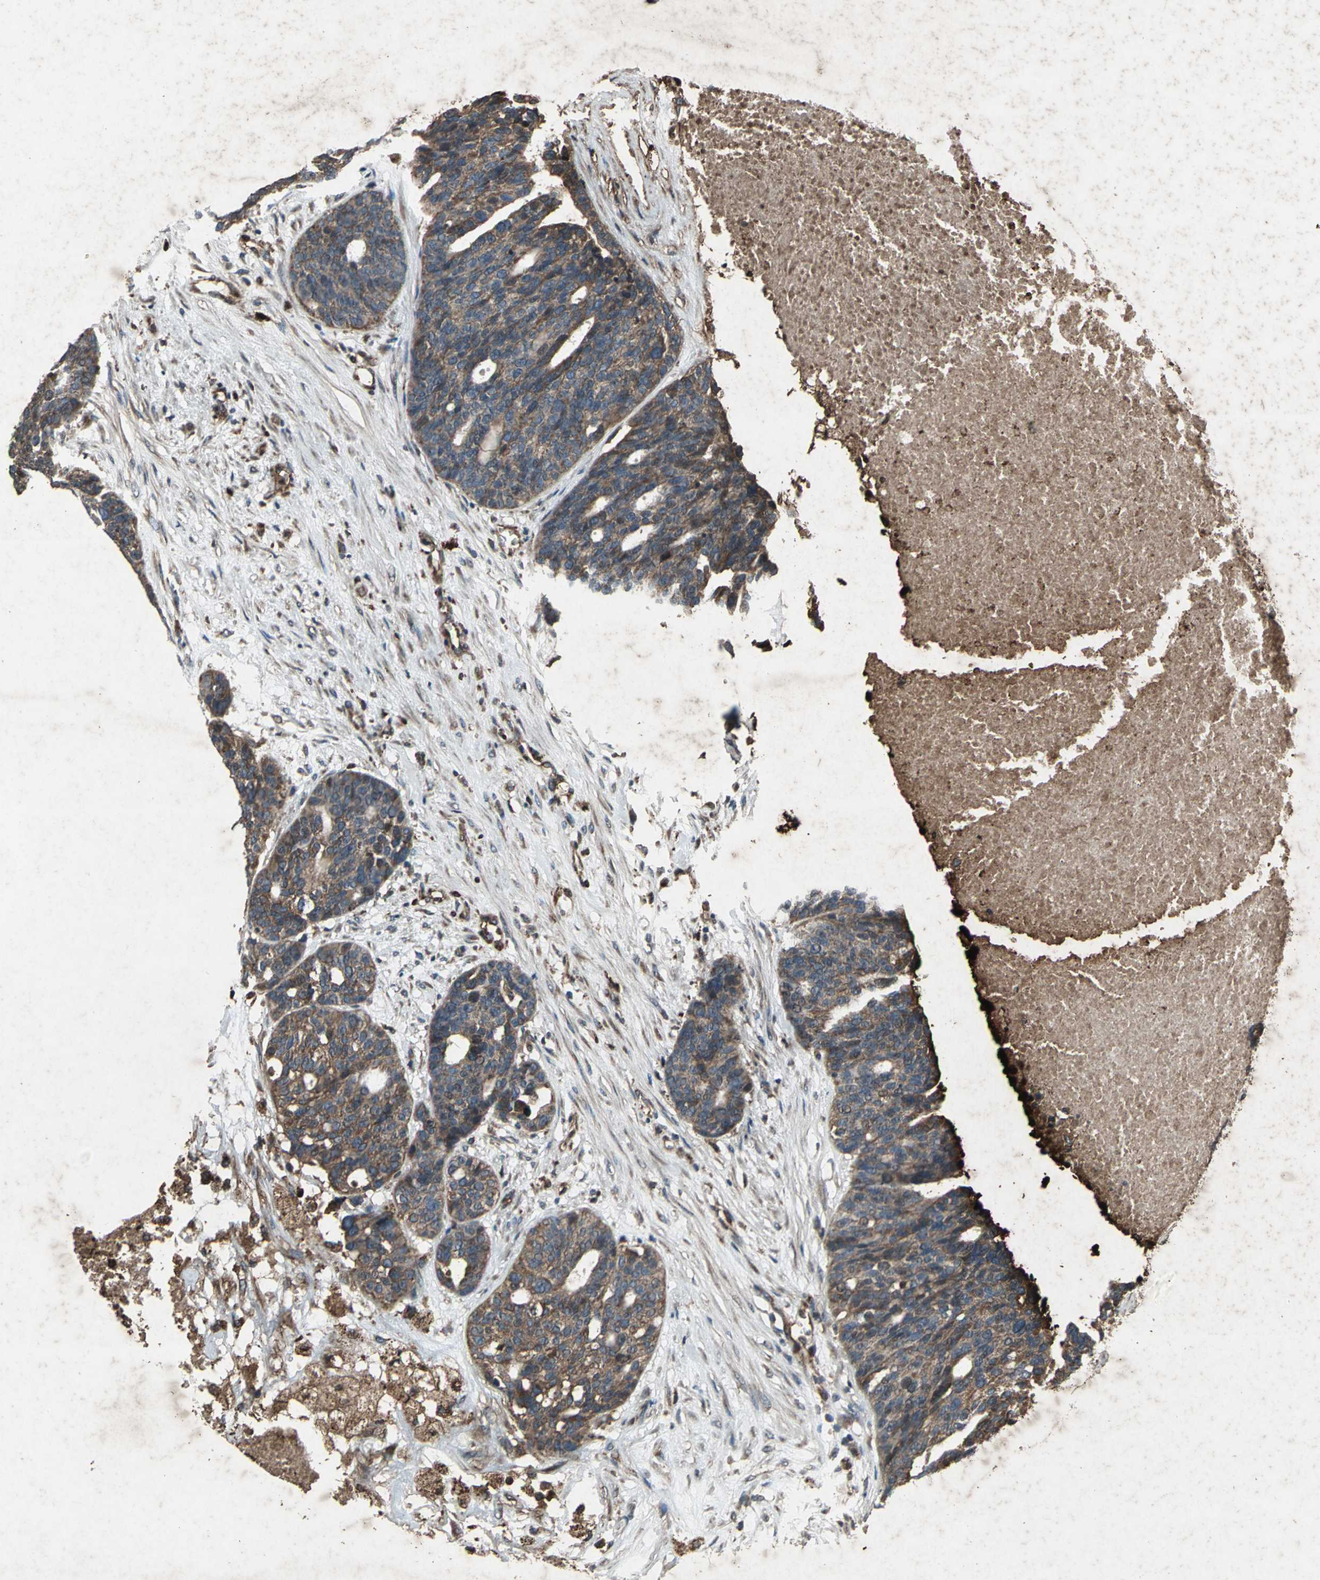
{"staining": {"intensity": "moderate", "quantity": ">75%", "location": "cytoplasmic/membranous"}, "tissue": "ovarian cancer", "cell_type": "Tumor cells", "image_type": "cancer", "snomed": [{"axis": "morphology", "description": "Cystadenocarcinoma, serous, NOS"}, {"axis": "topography", "description": "Ovary"}], "caption": "Ovarian cancer (serous cystadenocarcinoma) stained for a protein (brown) exhibits moderate cytoplasmic/membranous positive positivity in approximately >75% of tumor cells.", "gene": "SEPTIN4", "patient": {"sex": "female", "age": 59}}